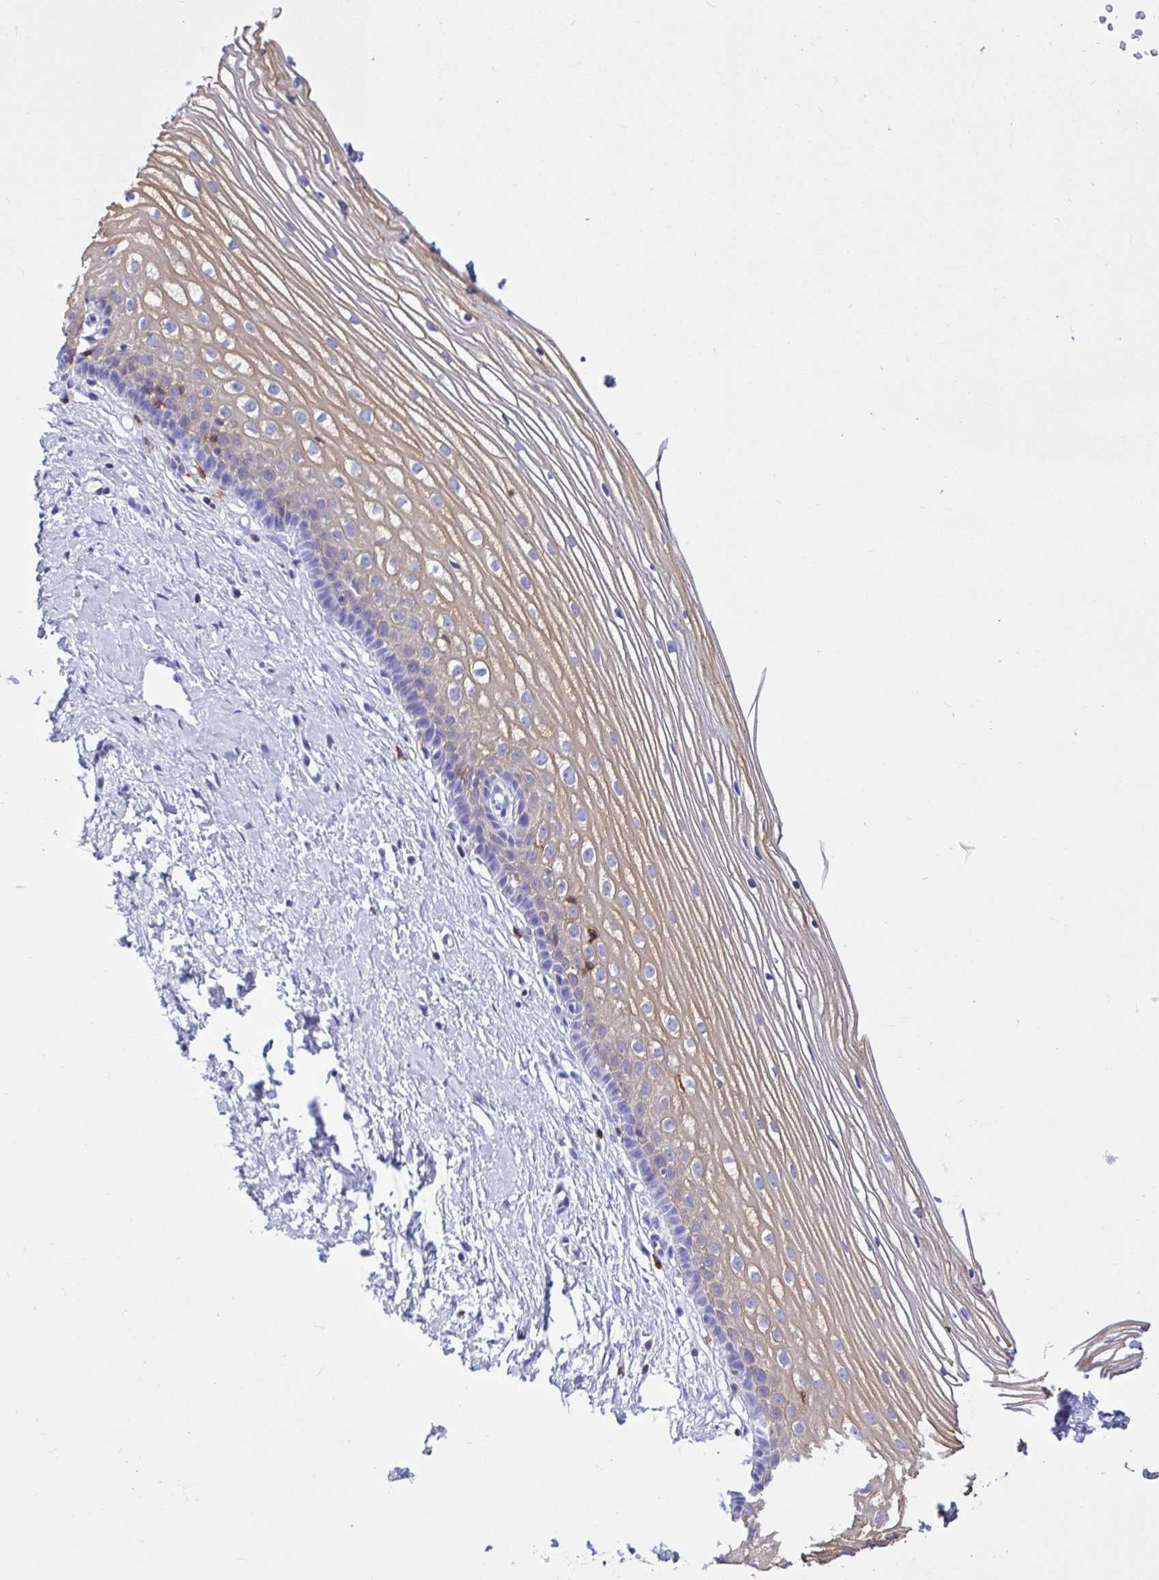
{"staining": {"intensity": "negative", "quantity": "none", "location": "none"}, "tissue": "cervix", "cell_type": "Glandular cells", "image_type": "normal", "snomed": [{"axis": "morphology", "description": "Normal tissue, NOS"}, {"axis": "topography", "description": "Cervix"}], "caption": "Immunohistochemistry photomicrograph of benign cervix stained for a protein (brown), which exhibits no staining in glandular cells. (DAB (3,3'-diaminobenzidine) immunohistochemistry (IHC) visualized using brightfield microscopy, high magnification).", "gene": "CD5", "patient": {"sex": "female", "age": 40}}